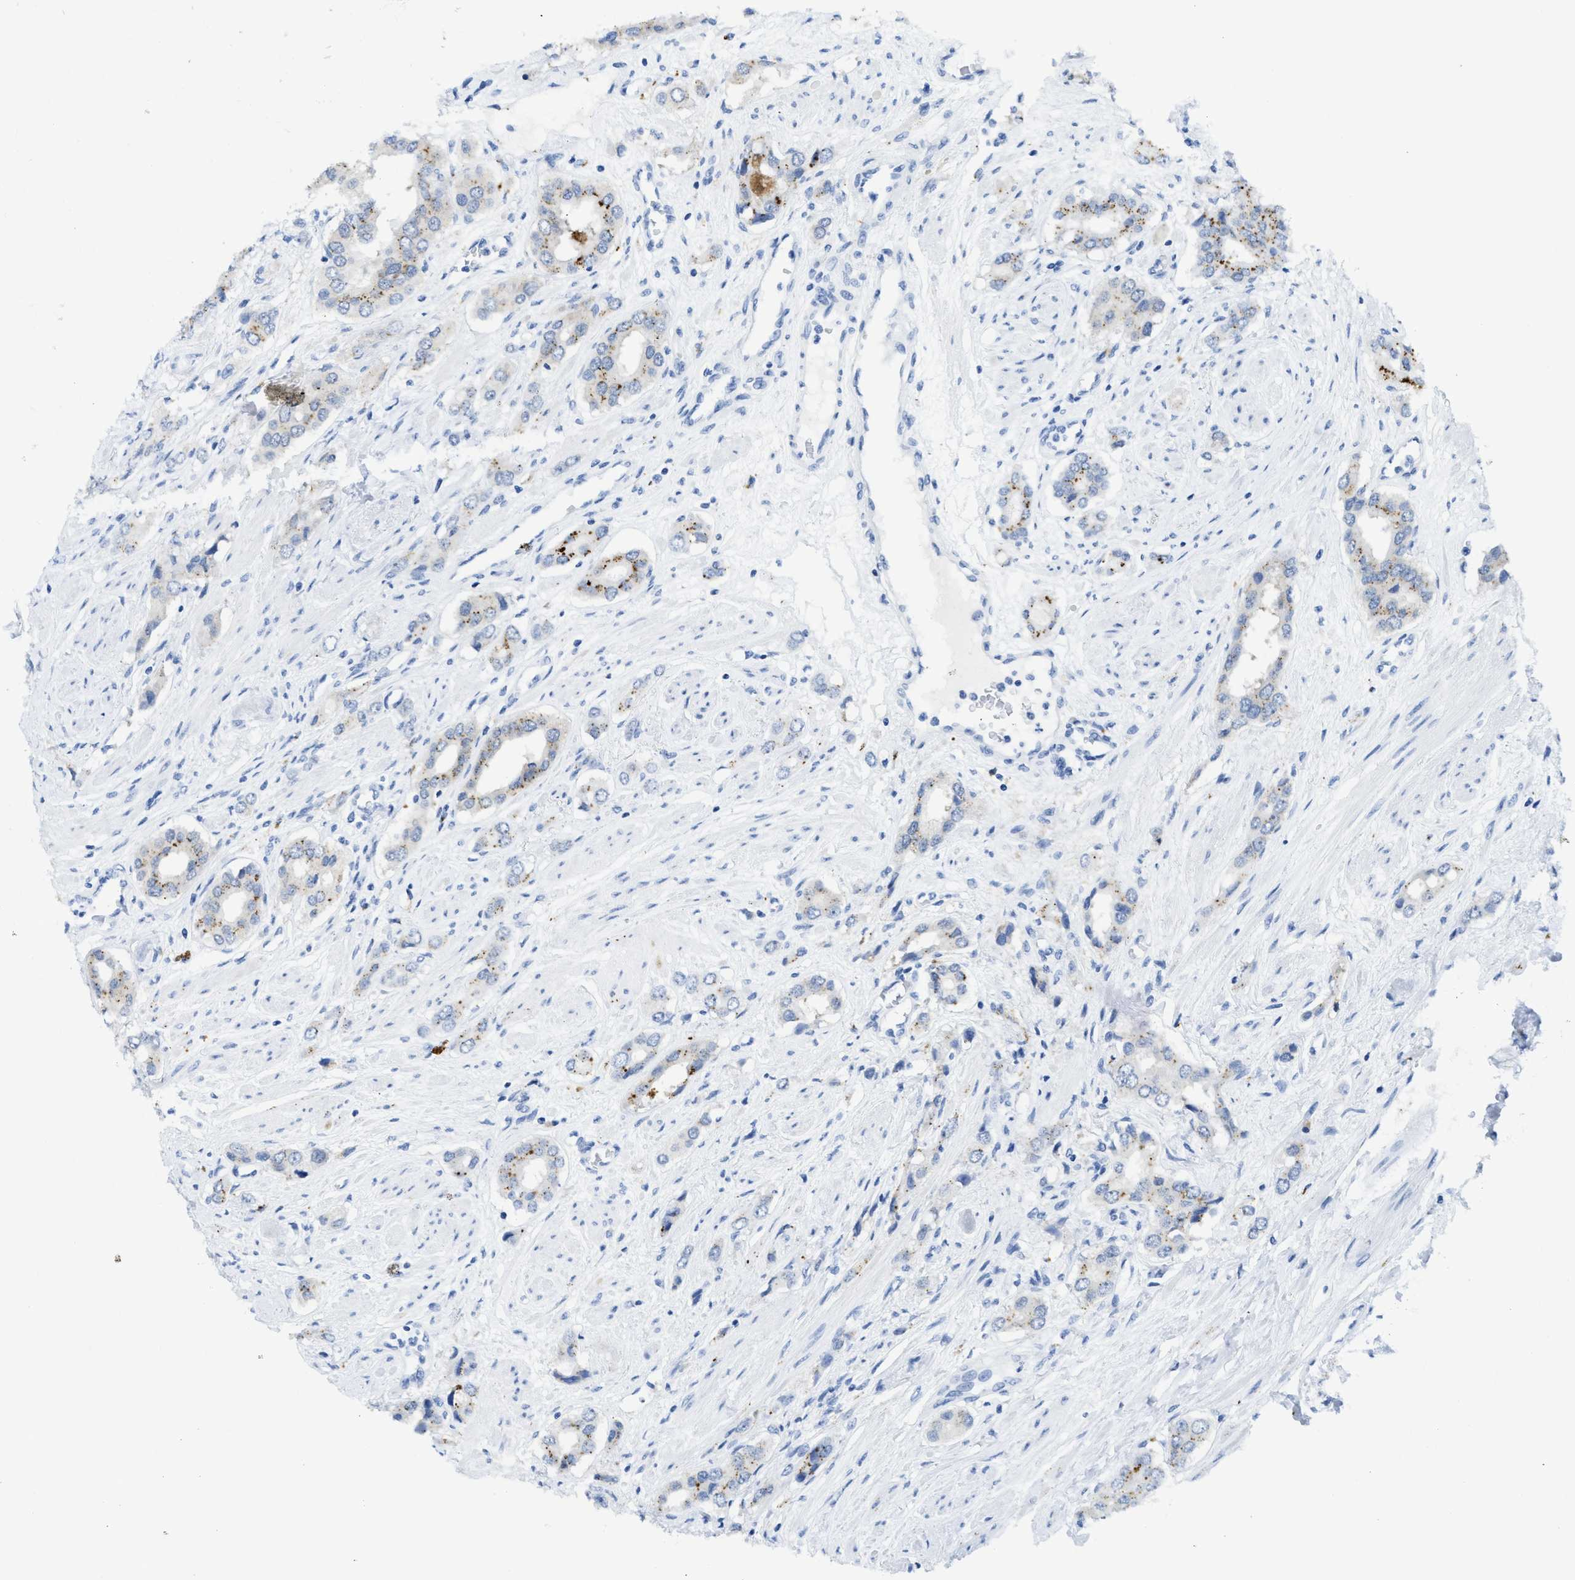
{"staining": {"intensity": "moderate", "quantity": "<25%", "location": "cytoplasmic/membranous"}, "tissue": "prostate cancer", "cell_type": "Tumor cells", "image_type": "cancer", "snomed": [{"axis": "morphology", "description": "Adenocarcinoma, High grade"}, {"axis": "topography", "description": "Prostate"}], "caption": "Tumor cells demonstrate low levels of moderate cytoplasmic/membranous expression in approximately <25% of cells in prostate adenocarcinoma (high-grade).", "gene": "WDR4", "patient": {"sex": "male", "age": 52}}